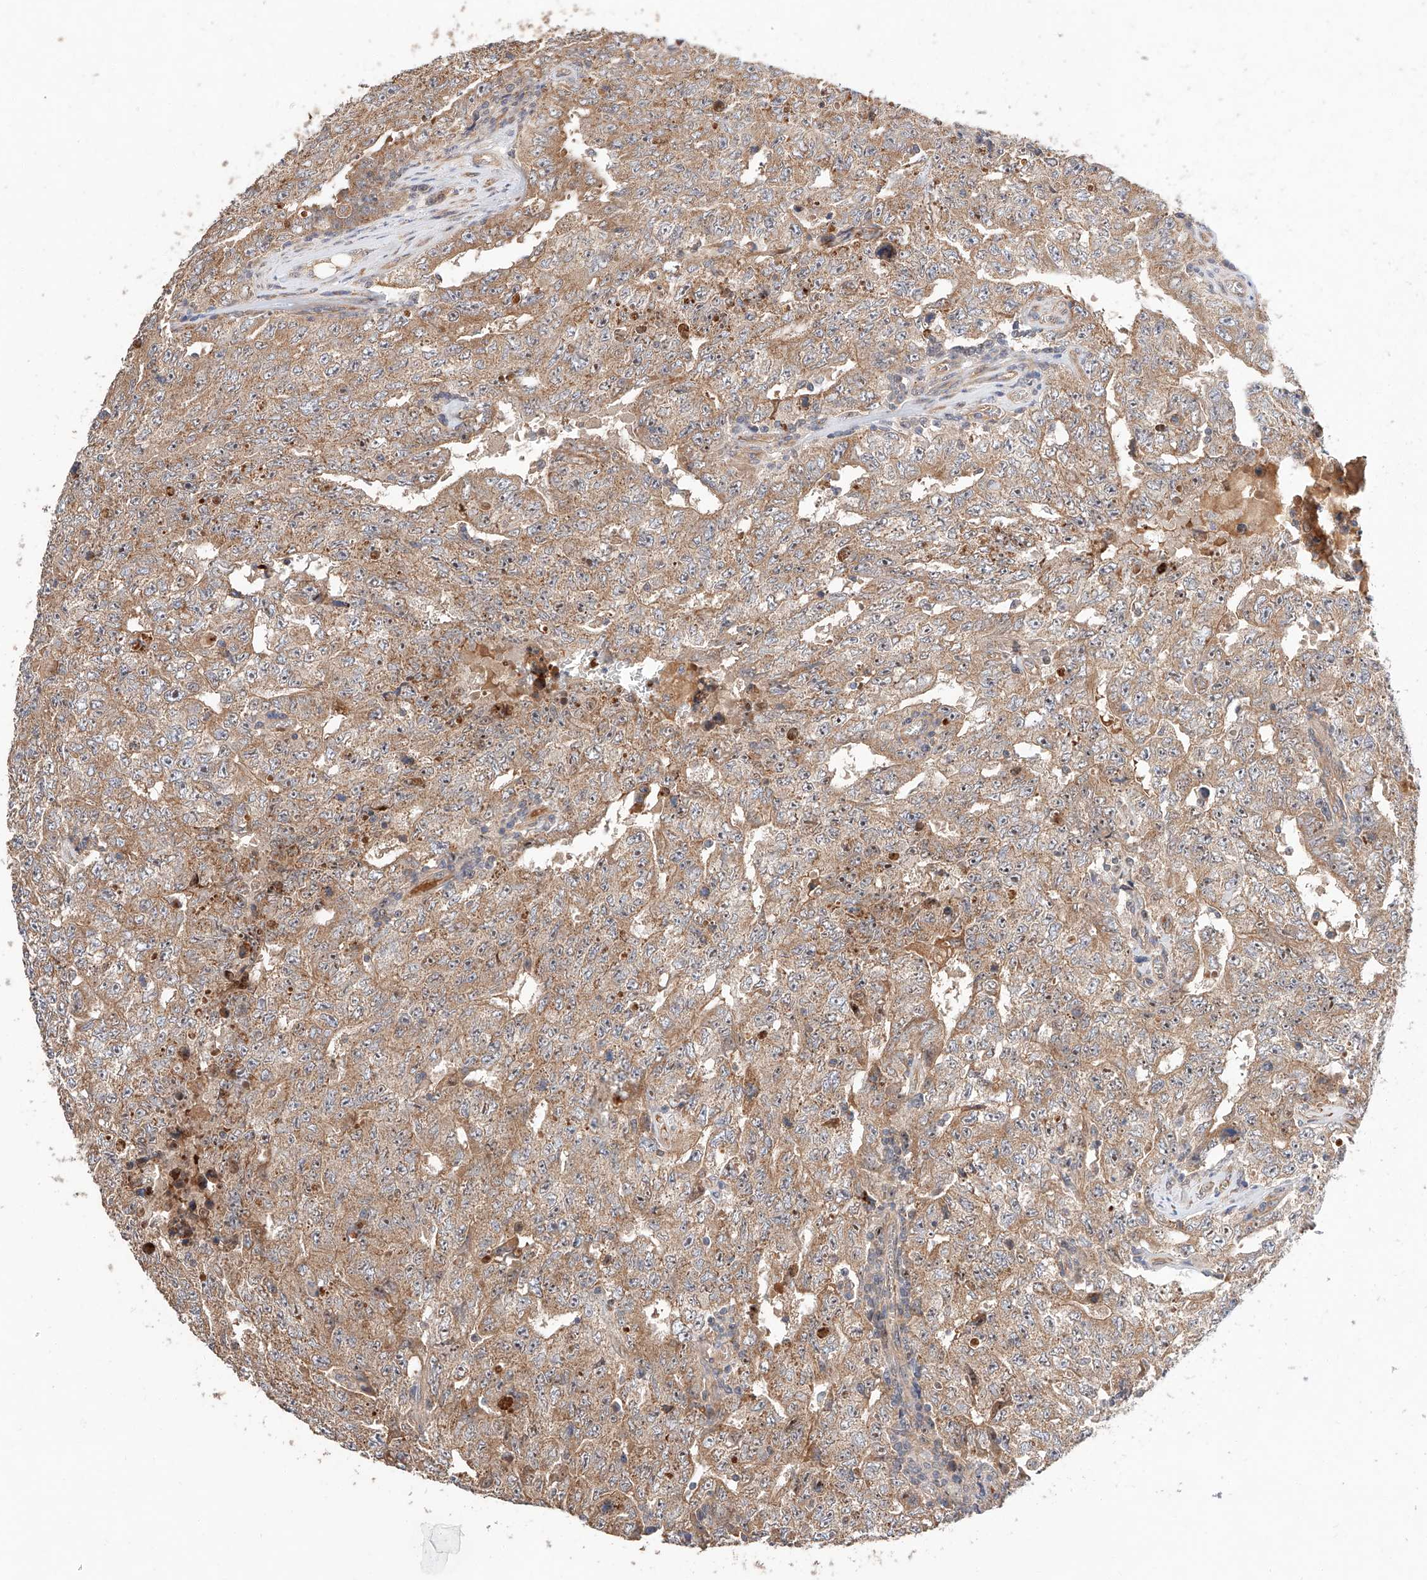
{"staining": {"intensity": "moderate", "quantity": ">75%", "location": "cytoplasmic/membranous"}, "tissue": "testis cancer", "cell_type": "Tumor cells", "image_type": "cancer", "snomed": [{"axis": "morphology", "description": "Carcinoma, Embryonal, NOS"}, {"axis": "topography", "description": "Testis"}], "caption": "Immunohistochemical staining of embryonal carcinoma (testis) demonstrates medium levels of moderate cytoplasmic/membranous expression in approximately >75% of tumor cells.", "gene": "RAB23", "patient": {"sex": "male", "age": 26}}